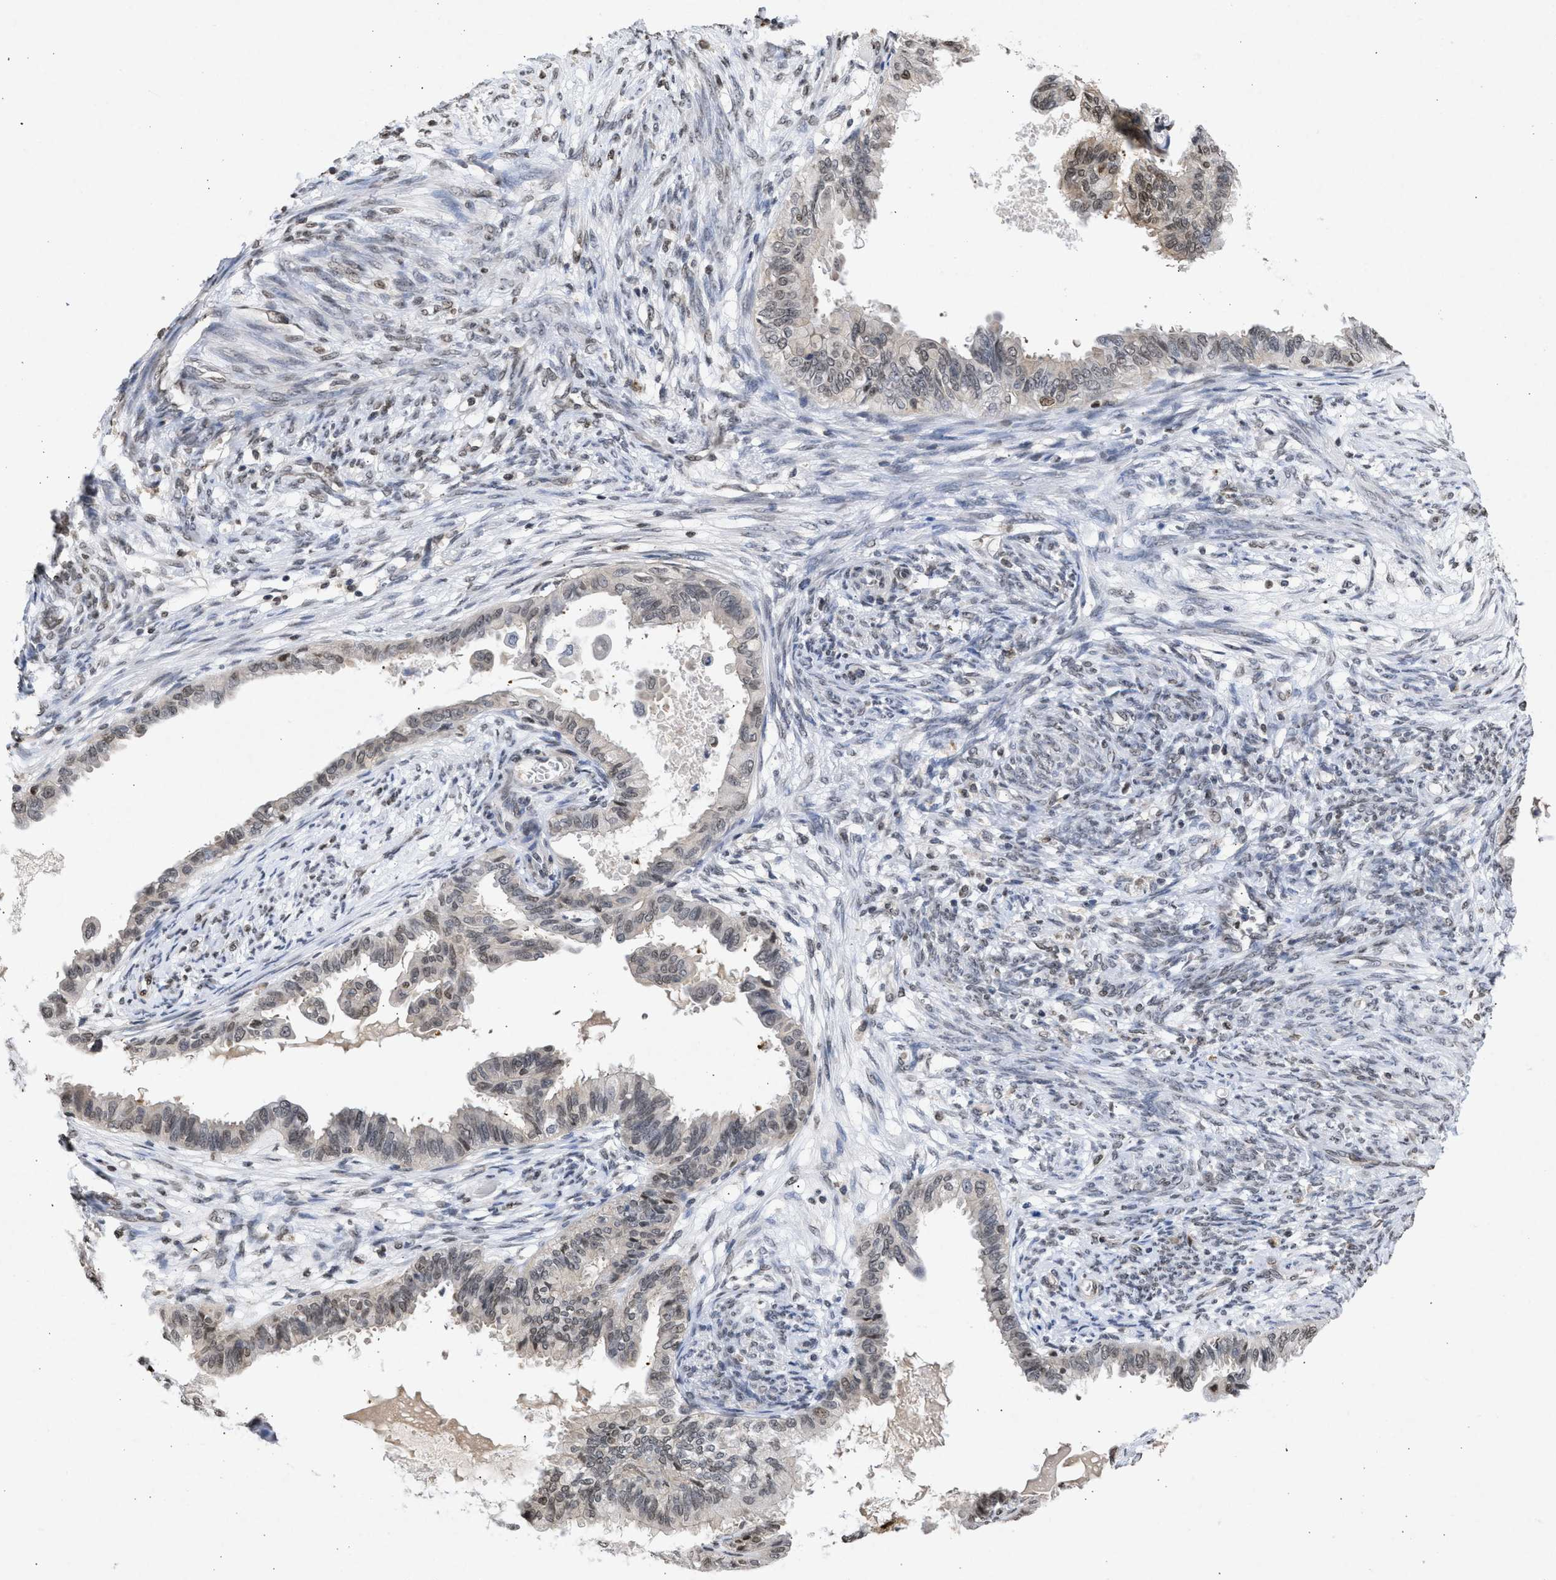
{"staining": {"intensity": "weak", "quantity": "25%-75%", "location": "nuclear"}, "tissue": "cervical cancer", "cell_type": "Tumor cells", "image_type": "cancer", "snomed": [{"axis": "morphology", "description": "Normal tissue, NOS"}, {"axis": "morphology", "description": "Adenocarcinoma, NOS"}, {"axis": "topography", "description": "Cervix"}, {"axis": "topography", "description": "Endometrium"}], "caption": "This is a histology image of IHC staining of cervical cancer (adenocarcinoma), which shows weak expression in the nuclear of tumor cells.", "gene": "NUP35", "patient": {"sex": "female", "age": 86}}